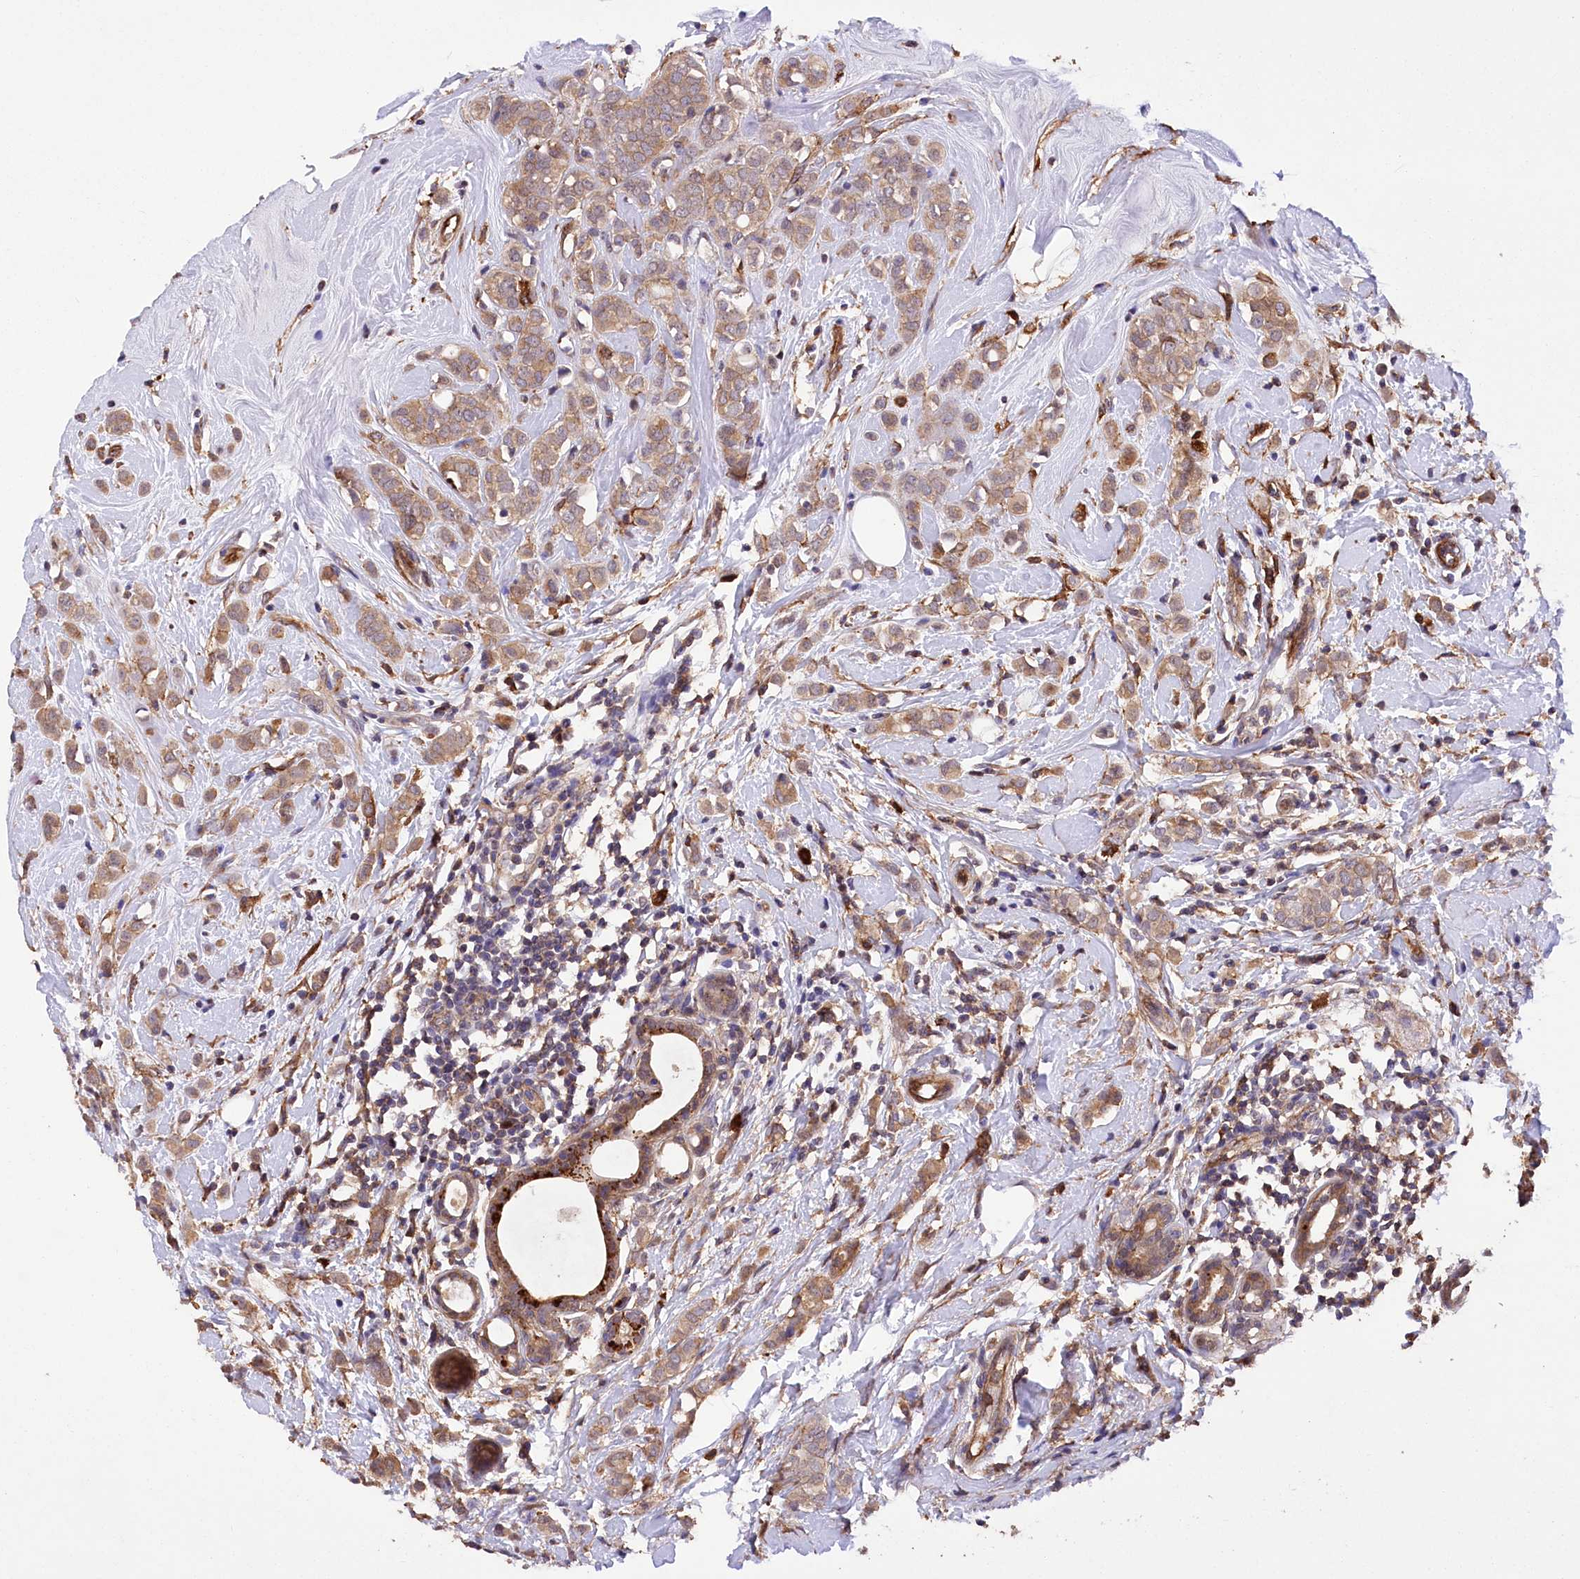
{"staining": {"intensity": "weak", "quantity": ">75%", "location": "cytoplasmic/membranous"}, "tissue": "breast cancer", "cell_type": "Tumor cells", "image_type": "cancer", "snomed": [{"axis": "morphology", "description": "Lobular carcinoma"}, {"axis": "topography", "description": "Breast"}], "caption": "A brown stain labels weak cytoplasmic/membranous staining of a protein in lobular carcinoma (breast) tumor cells.", "gene": "DPP3", "patient": {"sex": "female", "age": 47}}